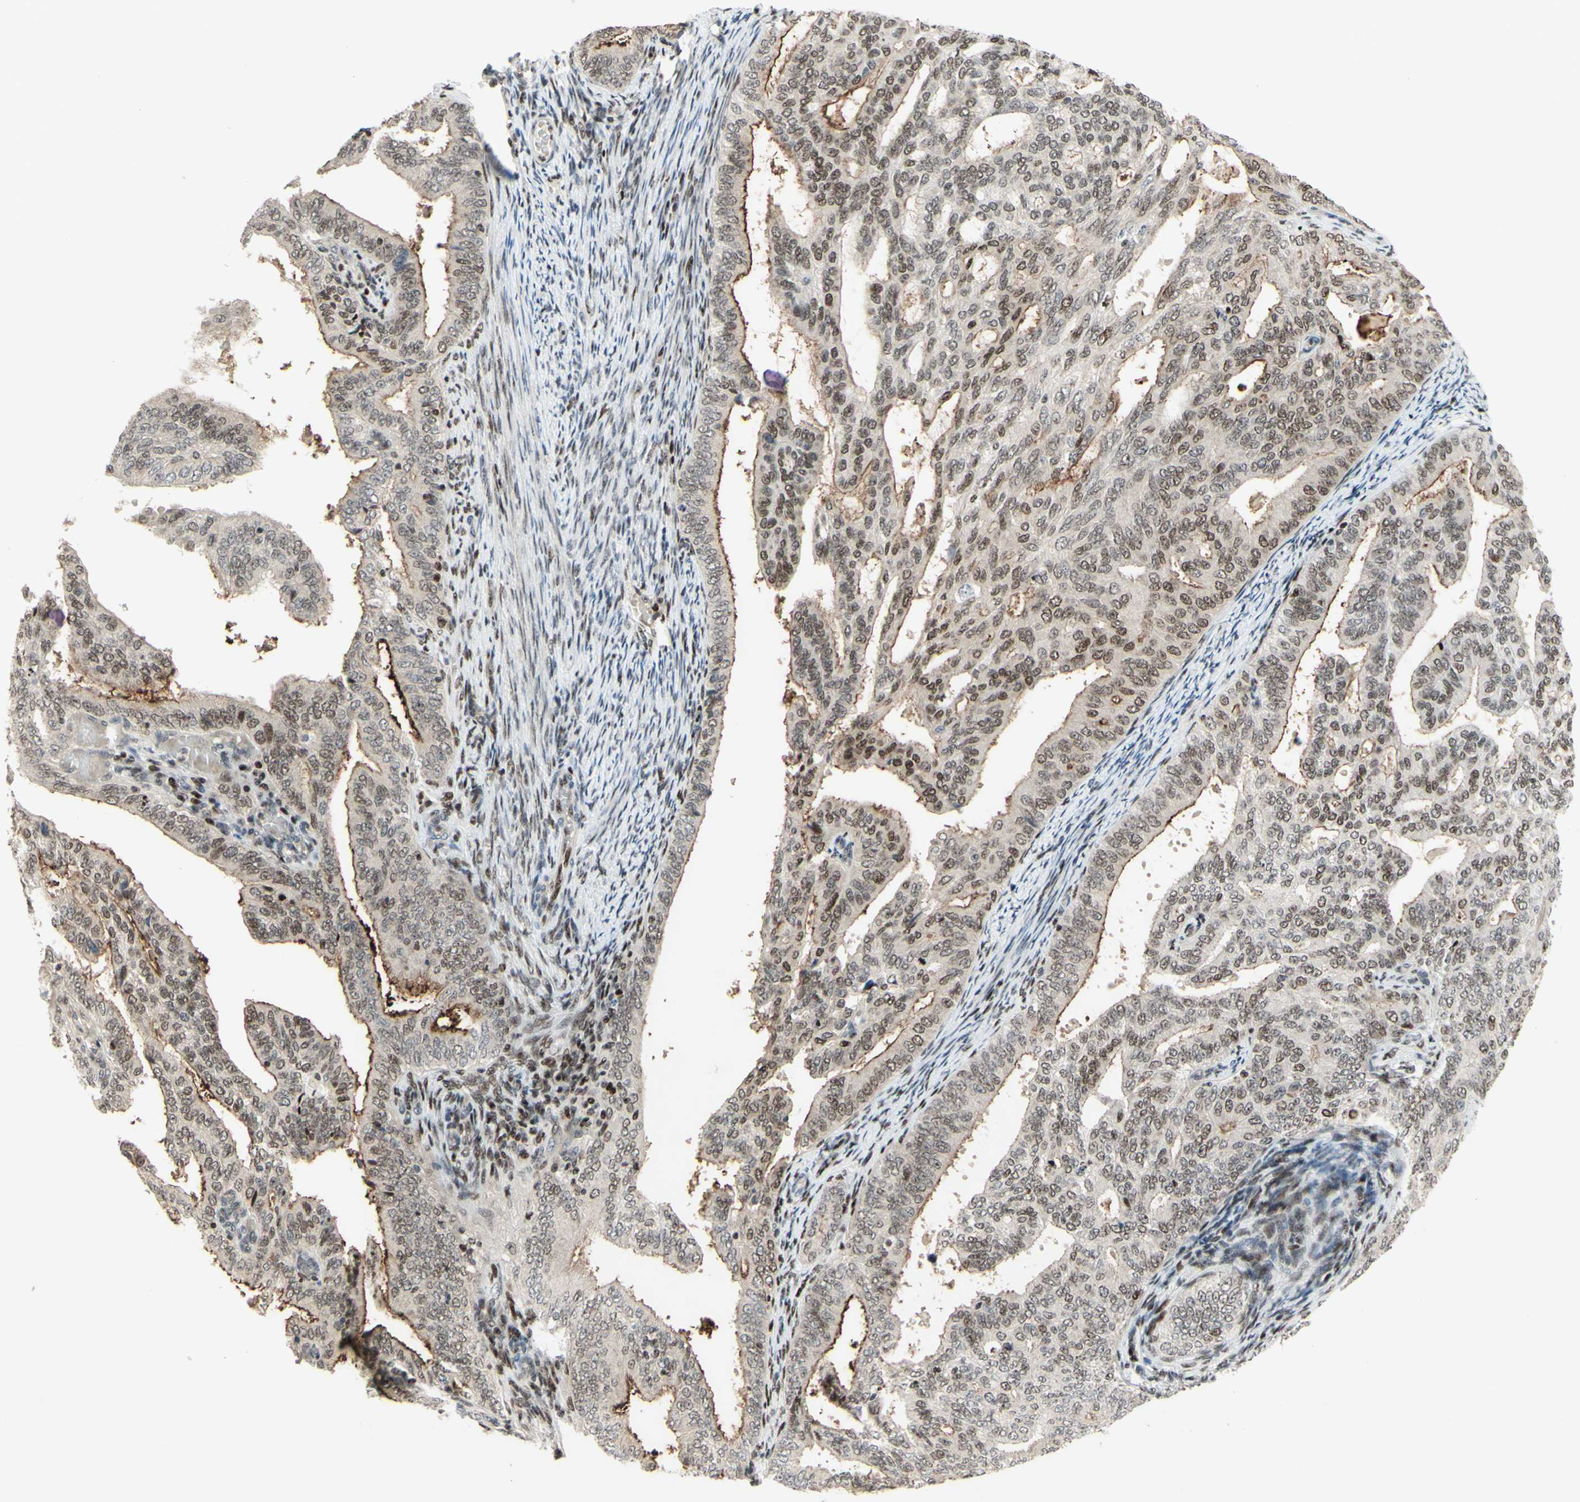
{"staining": {"intensity": "weak", "quantity": ">75%", "location": "cytoplasmic/membranous,nuclear"}, "tissue": "endometrial cancer", "cell_type": "Tumor cells", "image_type": "cancer", "snomed": [{"axis": "morphology", "description": "Adenocarcinoma, NOS"}, {"axis": "topography", "description": "Endometrium"}], "caption": "Weak cytoplasmic/membranous and nuclear expression is seen in about >75% of tumor cells in endometrial cancer. (Brightfield microscopy of DAB IHC at high magnification).", "gene": "CDKL5", "patient": {"sex": "female", "age": 58}}